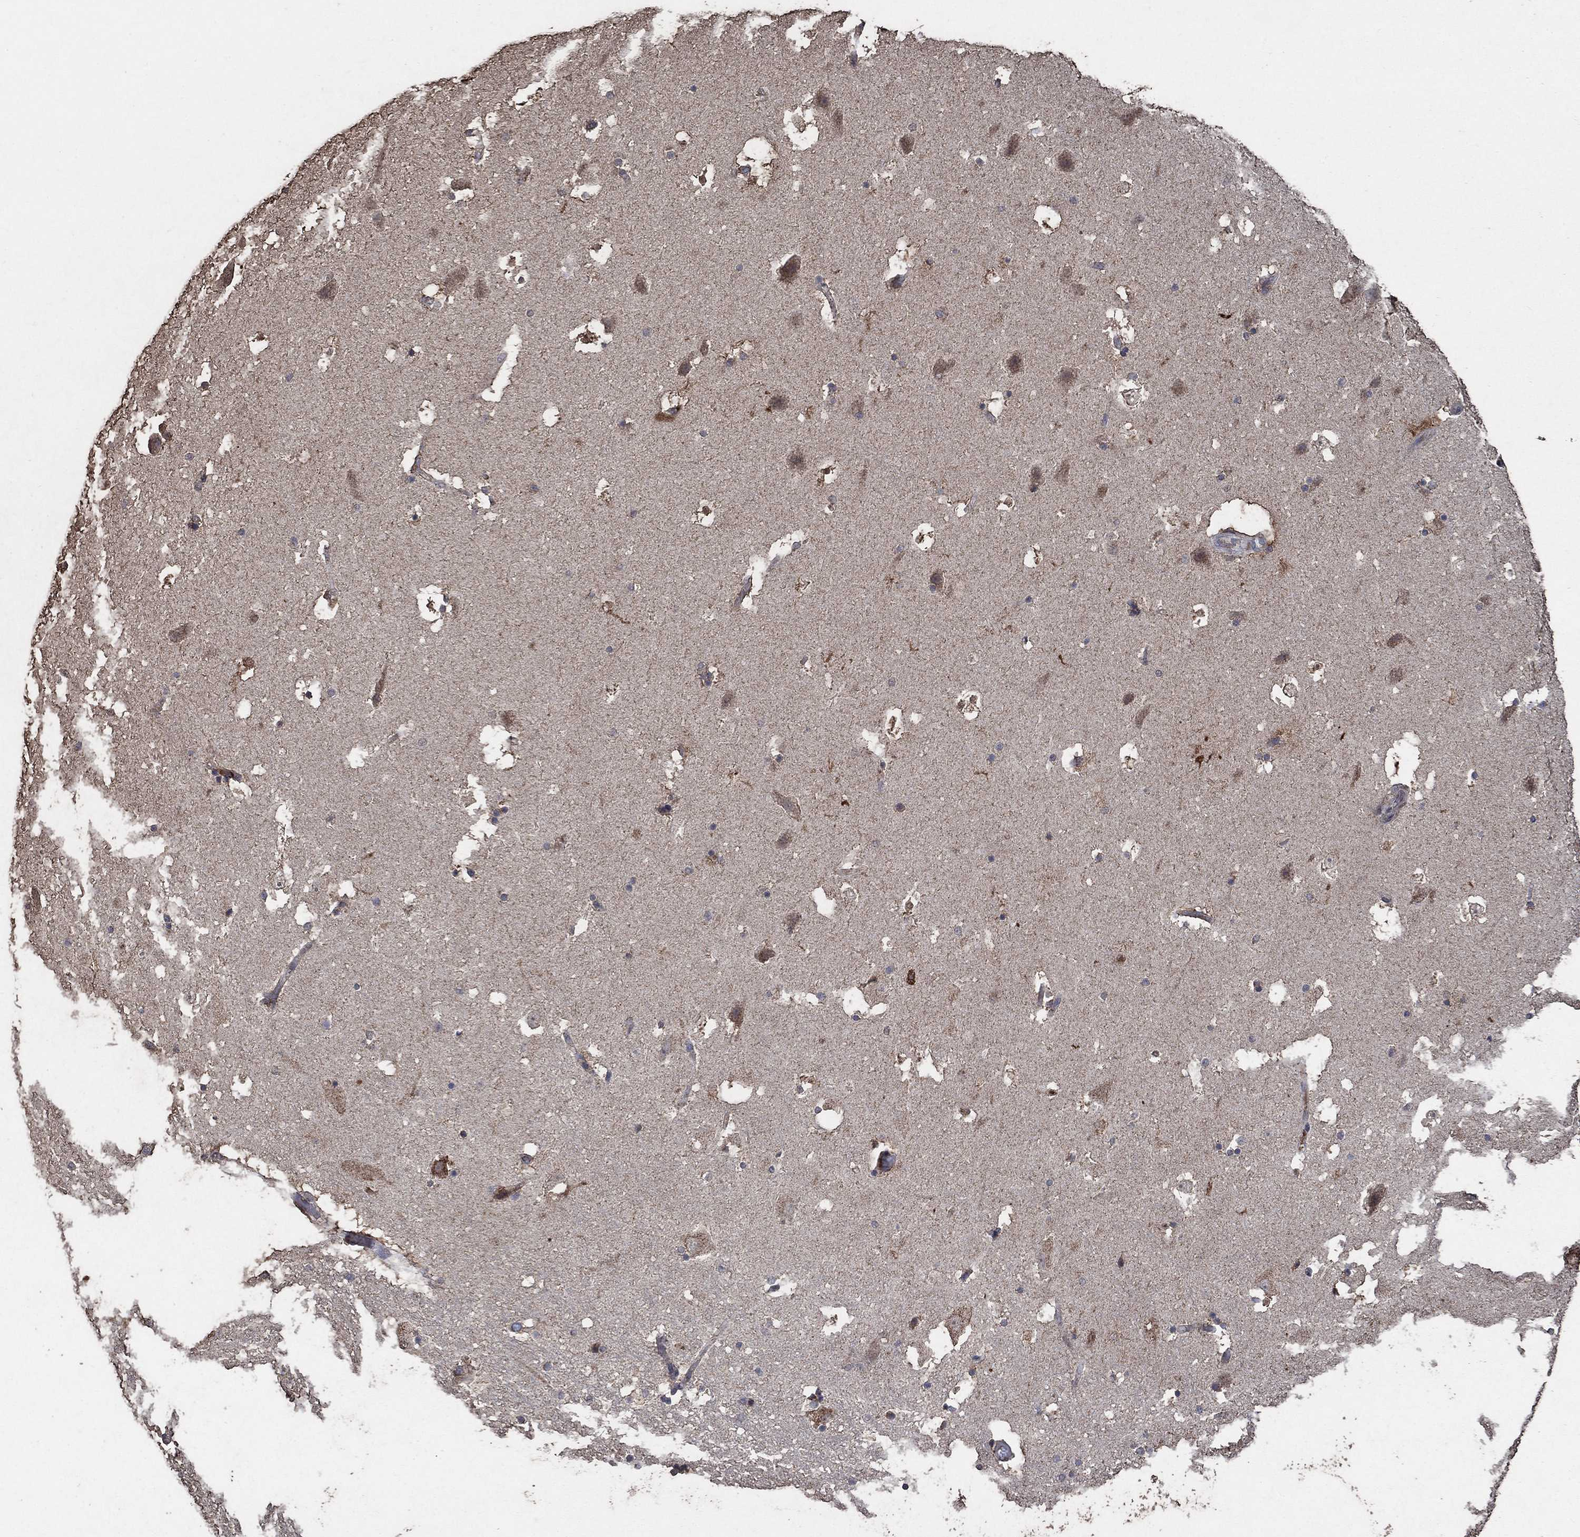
{"staining": {"intensity": "strong", "quantity": "<25%", "location": "cytoplasmic/membranous"}, "tissue": "hippocampus", "cell_type": "Glial cells", "image_type": "normal", "snomed": [{"axis": "morphology", "description": "Normal tissue, NOS"}, {"axis": "topography", "description": "Hippocampus"}], "caption": "DAB (3,3'-diaminobenzidine) immunohistochemical staining of unremarkable hippocampus shows strong cytoplasmic/membranous protein positivity in about <25% of glial cells.", "gene": "MRPS24", "patient": {"sex": "male", "age": 51}}